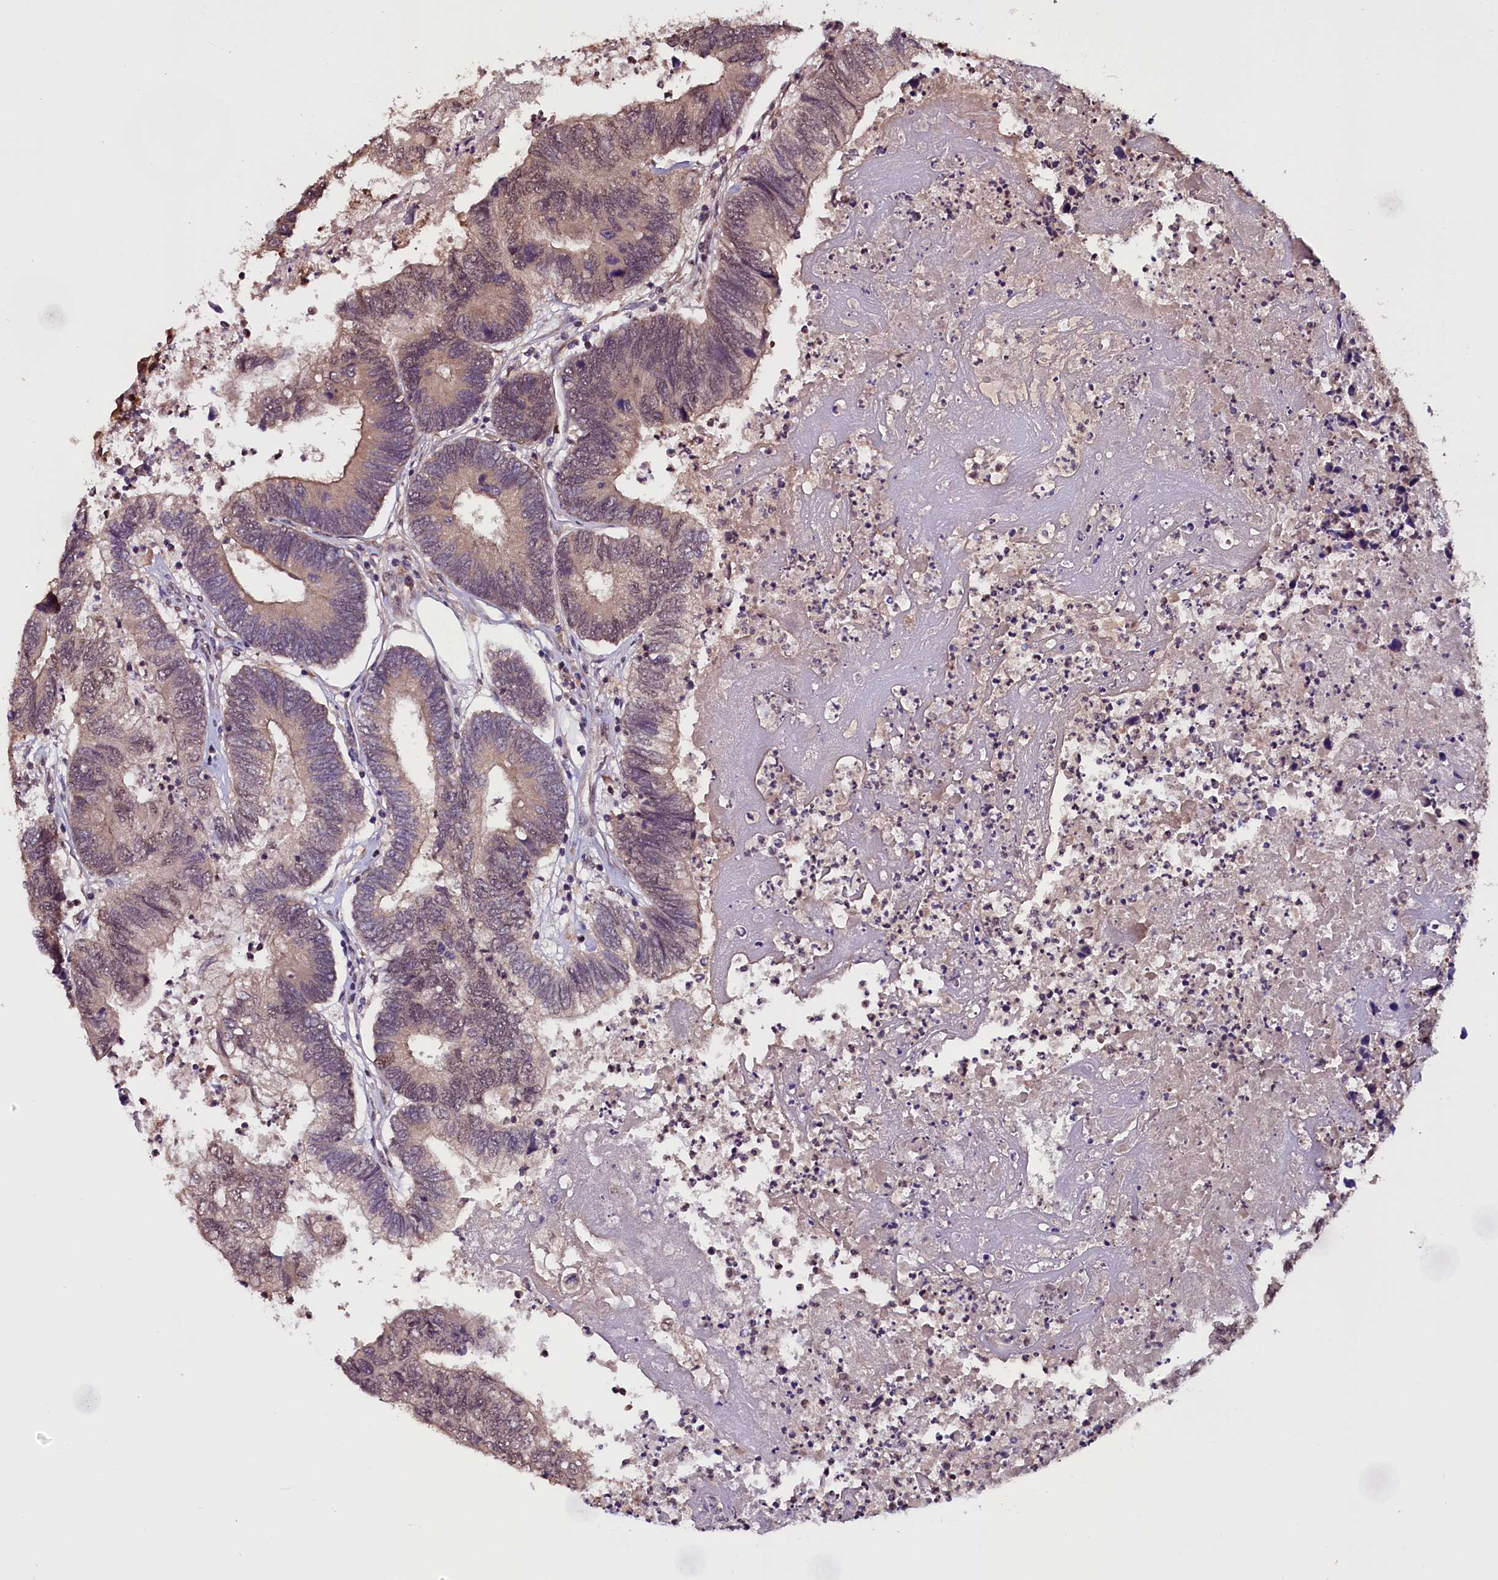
{"staining": {"intensity": "weak", "quantity": "25%-75%", "location": "cytoplasmic/membranous,nuclear"}, "tissue": "colorectal cancer", "cell_type": "Tumor cells", "image_type": "cancer", "snomed": [{"axis": "morphology", "description": "Adenocarcinoma, NOS"}, {"axis": "topography", "description": "Colon"}], "caption": "Tumor cells exhibit weak cytoplasmic/membranous and nuclear staining in approximately 25%-75% of cells in adenocarcinoma (colorectal). (DAB (3,3'-diaminobenzidine) IHC with brightfield microscopy, high magnification).", "gene": "RNMT", "patient": {"sex": "female", "age": 67}}